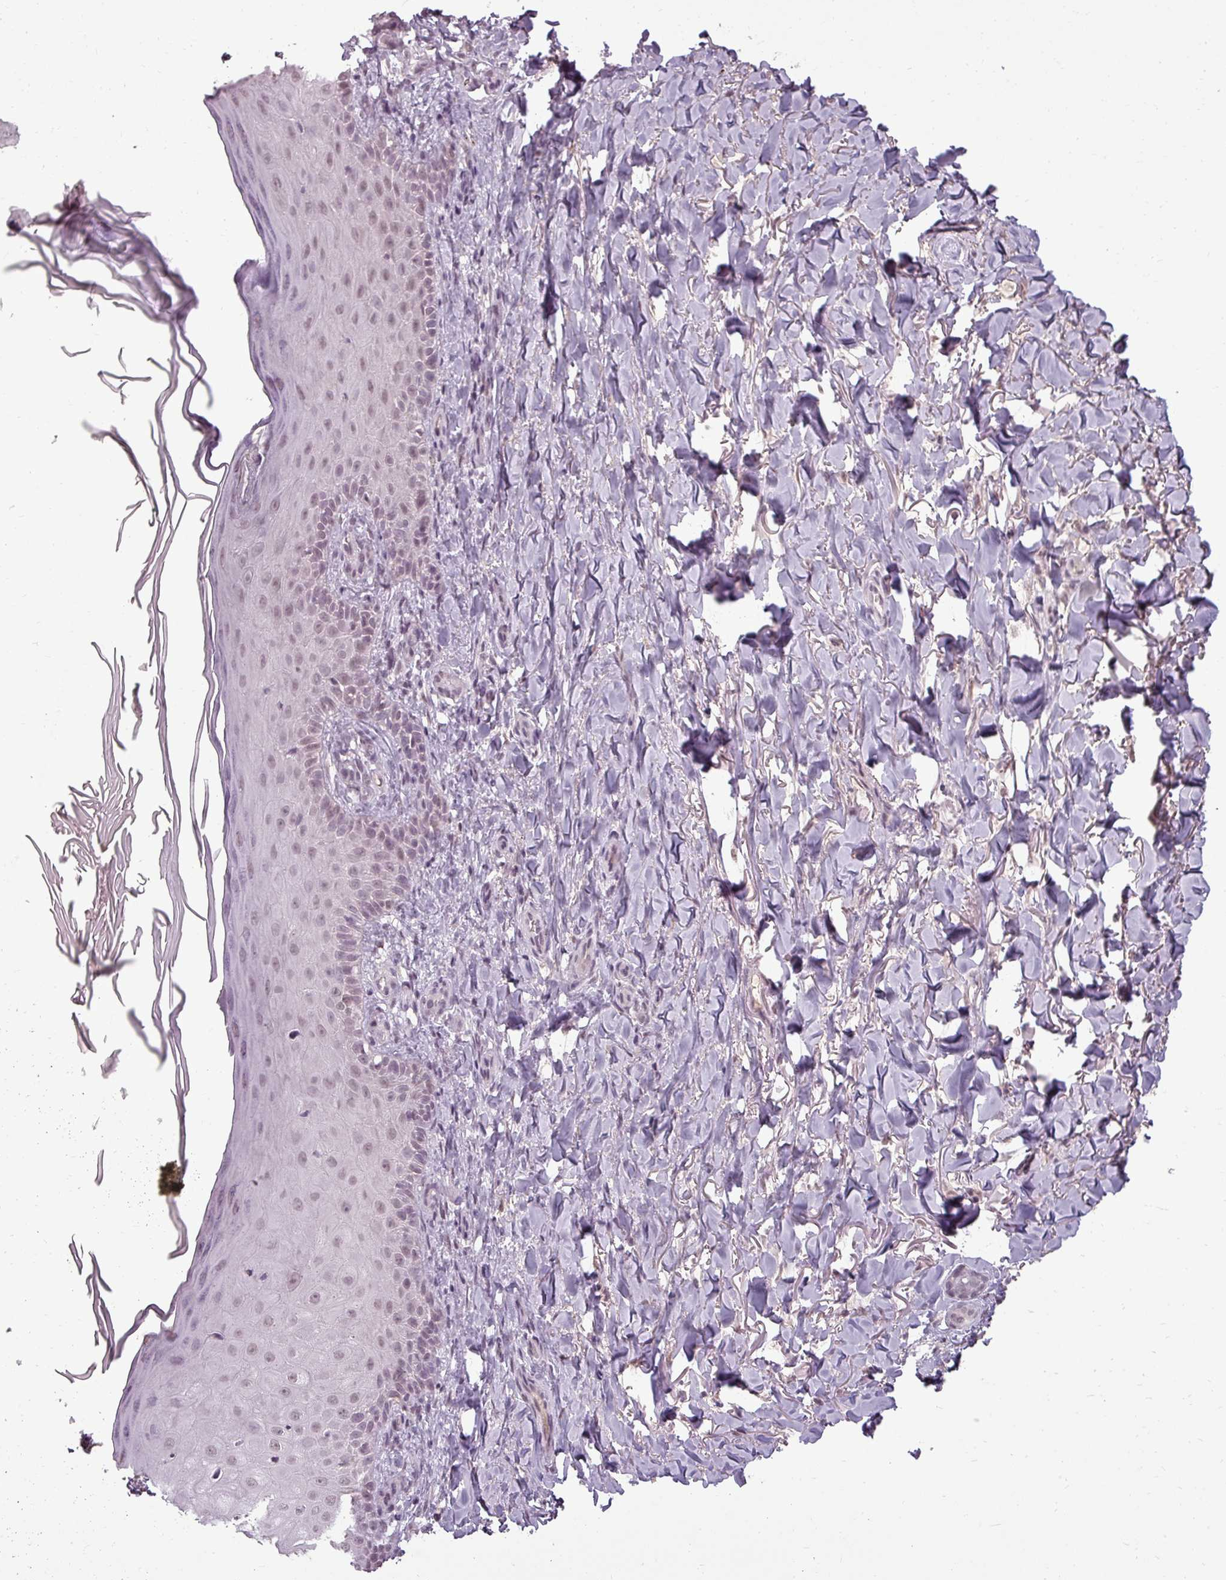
{"staining": {"intensity": "weak", "quantity": "25%-75%", "location": "nuclear"}, "tissue": "skin", "cell_type": "Fibroblasts", "image_type": "normal", "snomed": [{"axis": "morphology", "description": "Normal tissue, NOS"}, {"axis": "topography", "description": "Skin"}], "caption": "Brown immunohistochemical staining in unremarkable human skin exhibits weak nuclear expression in approximately 25%-75% of fibroblasts.", "gene": "BCAS3", "patient": {"sex": "male", "age": 81}}